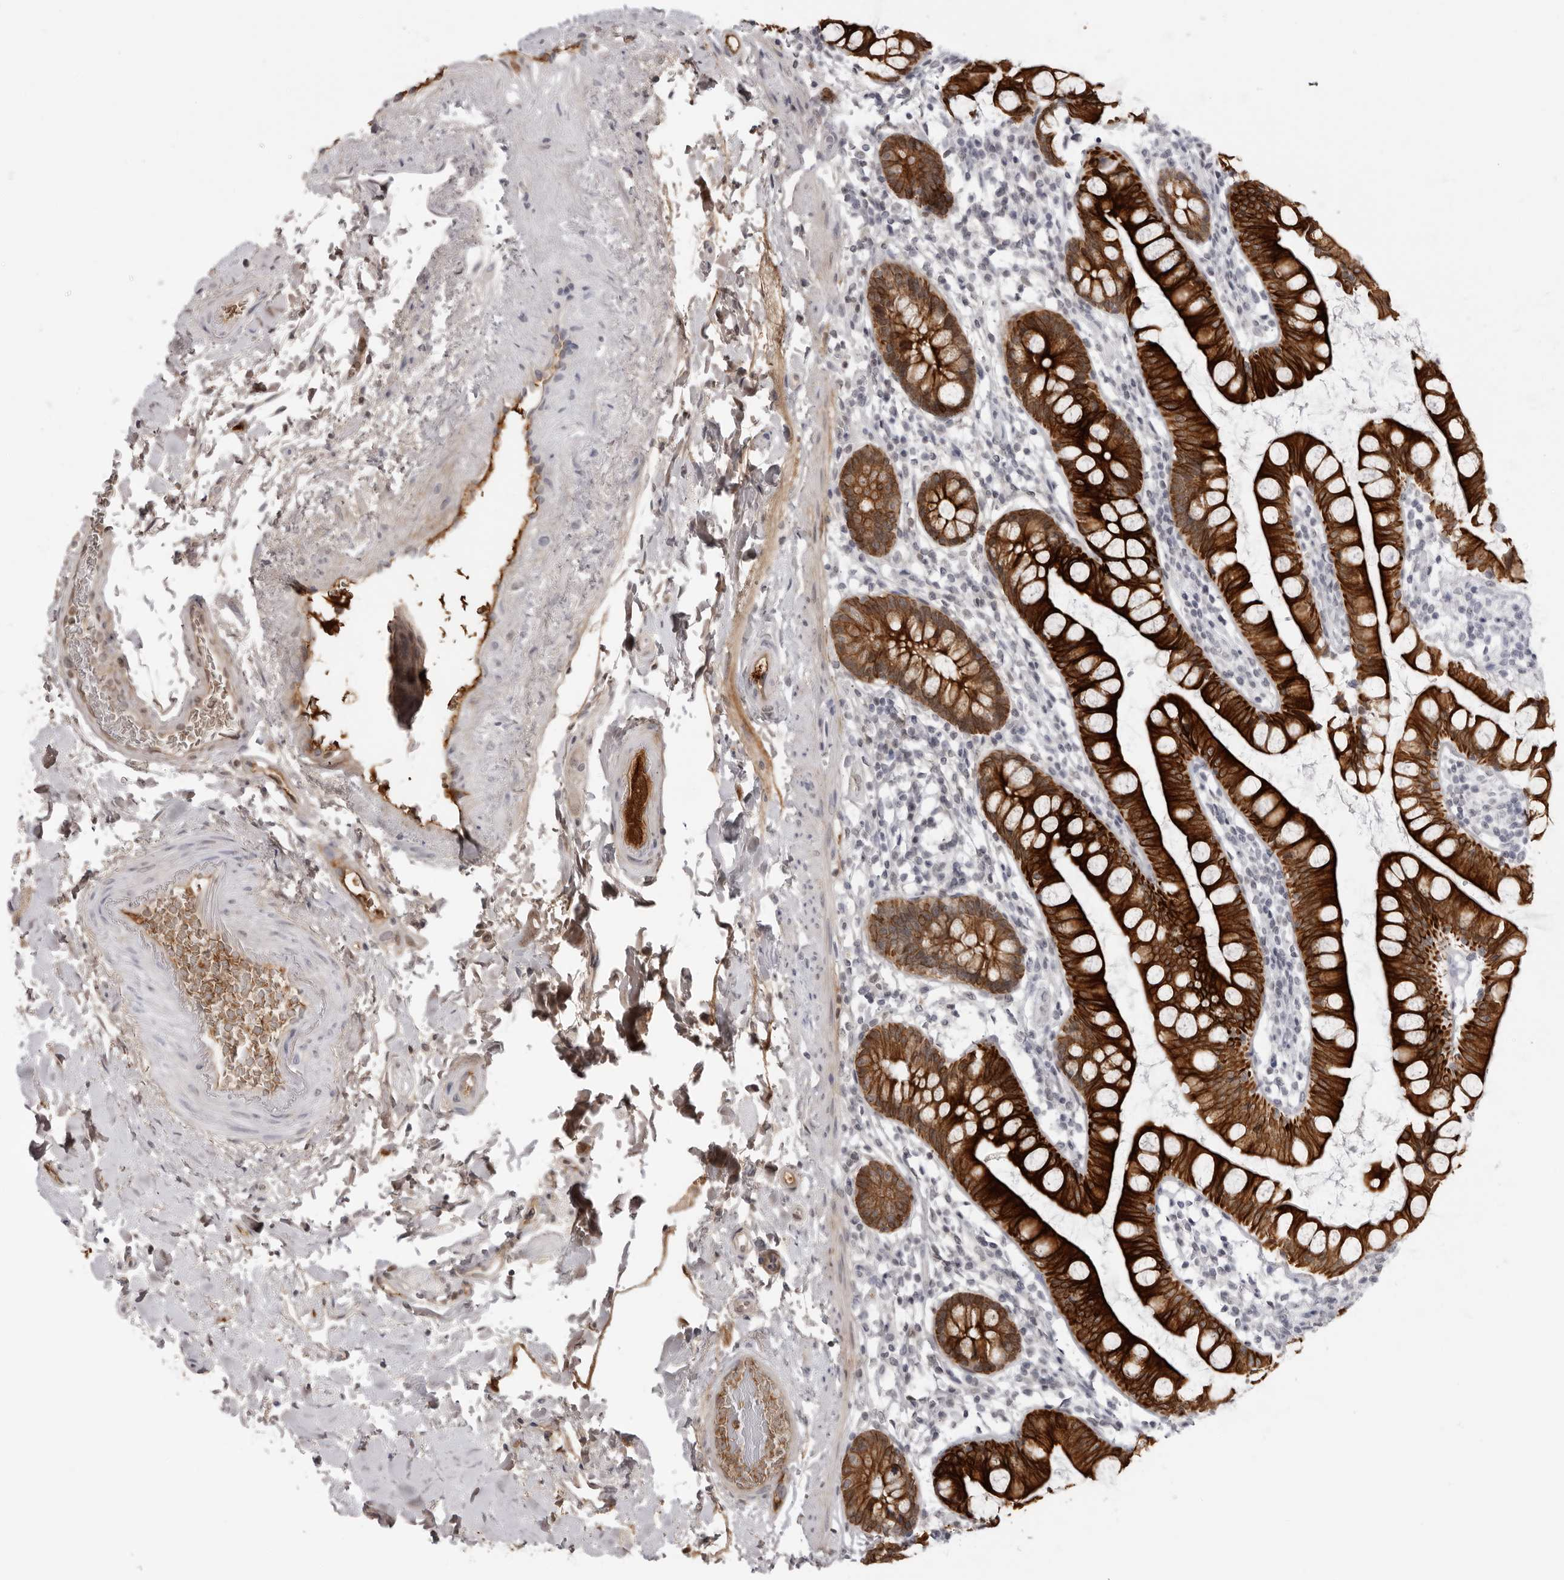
{"staining": {"intensity": "strong", "quantity": ">75%", "location": "cytoplasmic/membranous"}, "tissue": "small intestine", "cell_type": "Glandular cells", "image_type": "normal", "snomed": [{"axis": "morphology", "description": "Normal tissue, NOS"}, {"axis": "topography", "description": "Small intestine"}], "caption": "Small intestine stained with DAB immunohistochemistry (IHC) exhibits high levels of strong cytoplasmic/membranous staining in approximately >75% of glandular cells. The staining was performed using DAB (3,3'-diaminobenzidine) to visualize the protein expression in brown, while the nuclei were stained in blue with hematoxylin (Magnification: 20x).", "gene": "SERPINF2", "patient": {"sex": "female", "age": 84}}